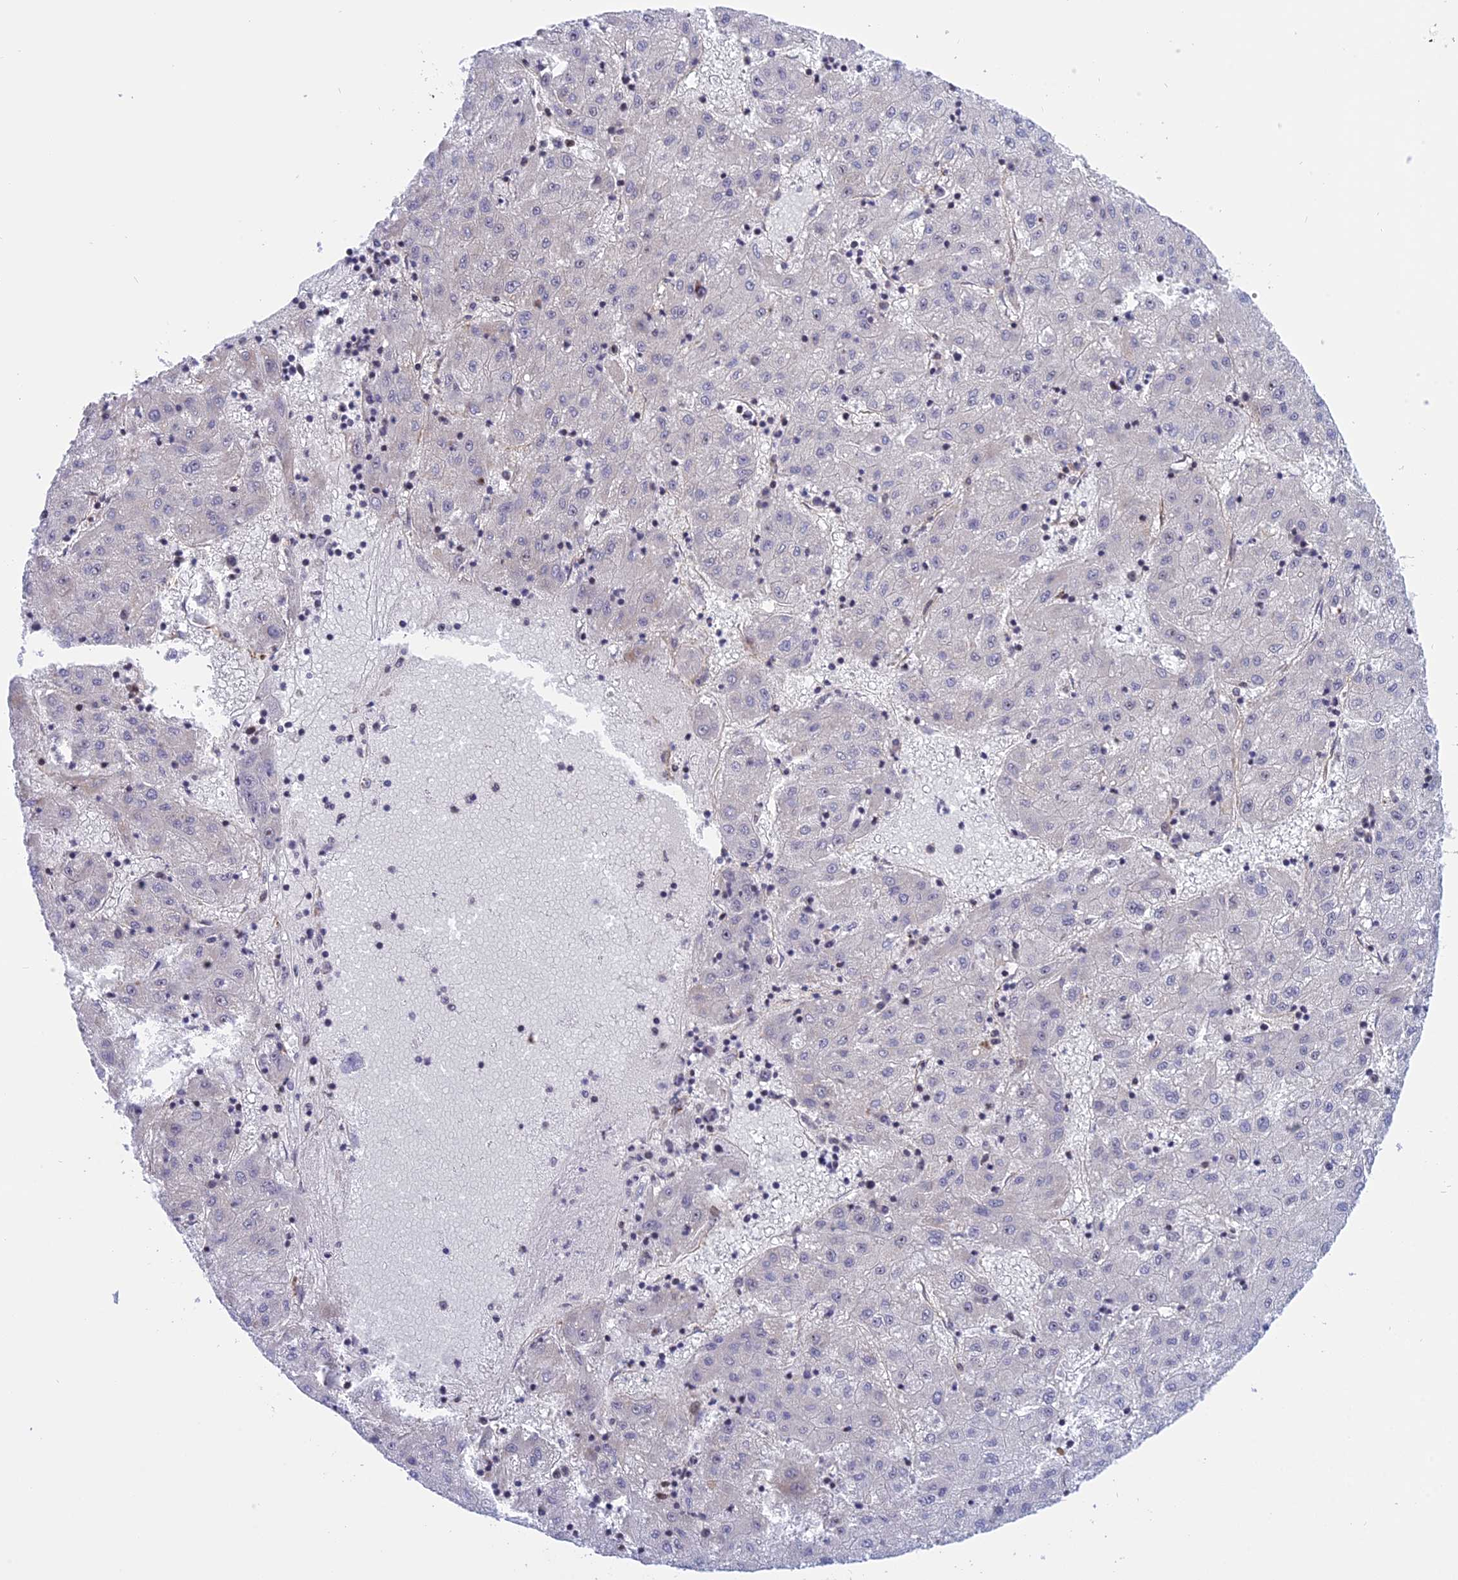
{"staining": {"intensity": "negative", "quantity": "none", "location": "none"}, "tissue": "liver cancer", "cell_type": "Tumor cells", "image_type": "cancer", "snomed": [{"axis": "morphology", "description": "Carcinoma, Hepatocellular, NOS"}, {"axis": "topography", "description": "Liver"}], "caption": "Micrograph shows no significant protein staining in tumor cells of hepatocellular carcinoma (liver).", "gene": "MPND", "patient": {"sex": "male", "age": 72}}